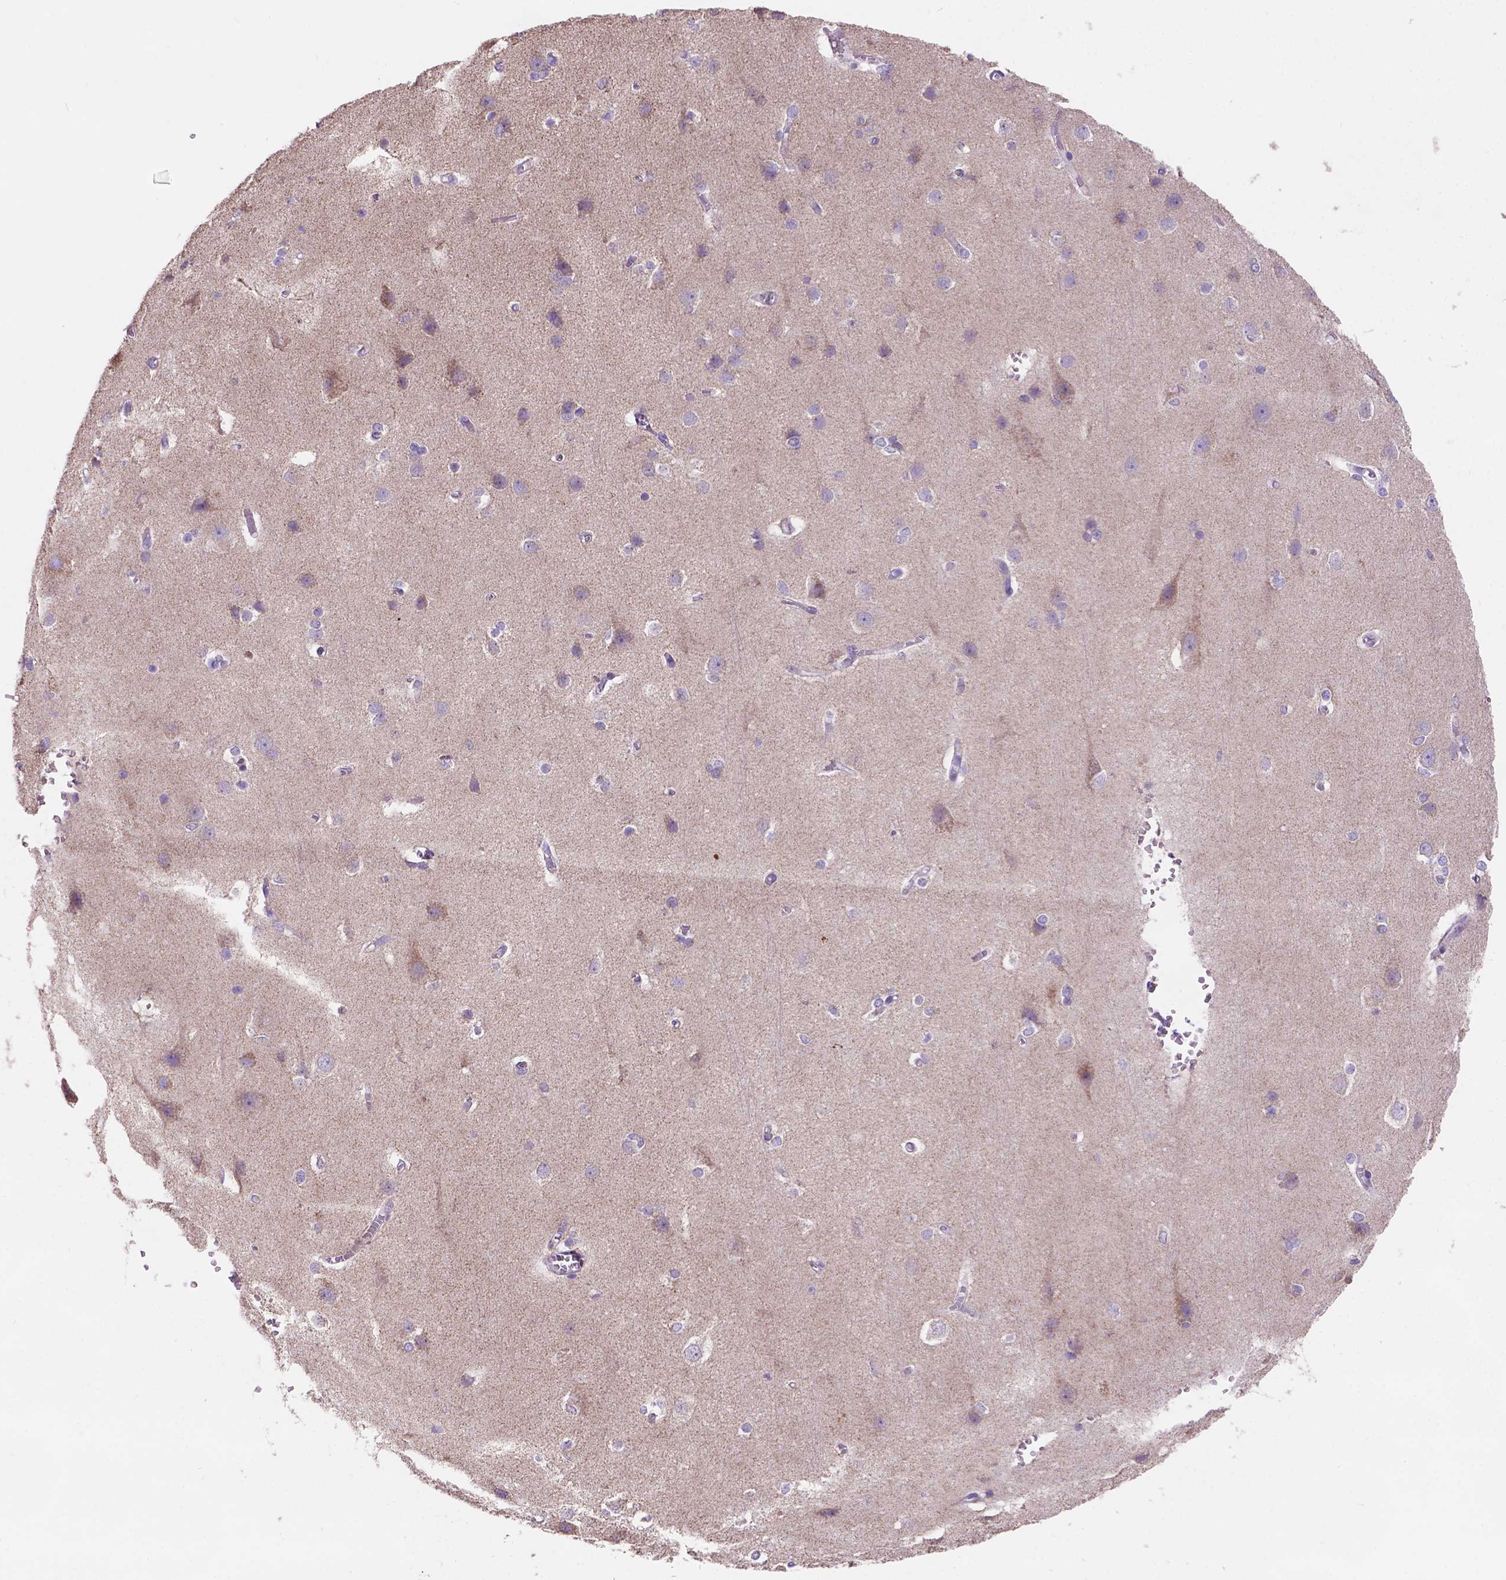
{"staining": {"intensity": "negative", "quantity": "none", "location": "none"}, "tissue": "cerebral cortex", "cell_type": "Endothelial cells", "image_type": "normal", "snomed": [{"axis": "morphology", "description": "Normal tissue, NOS"}, {"axis": "topography", "description": "Cerebral cortex"}], "caption": "High magnification brightfield microscopy of benign cerebral cortex stained with DAB (brown) and counterstained with hematoxylin (blue): endothelial cells show no significant staining.", "gene": "L2HGDH", "patient": {"sex": "male", "age": 37}}